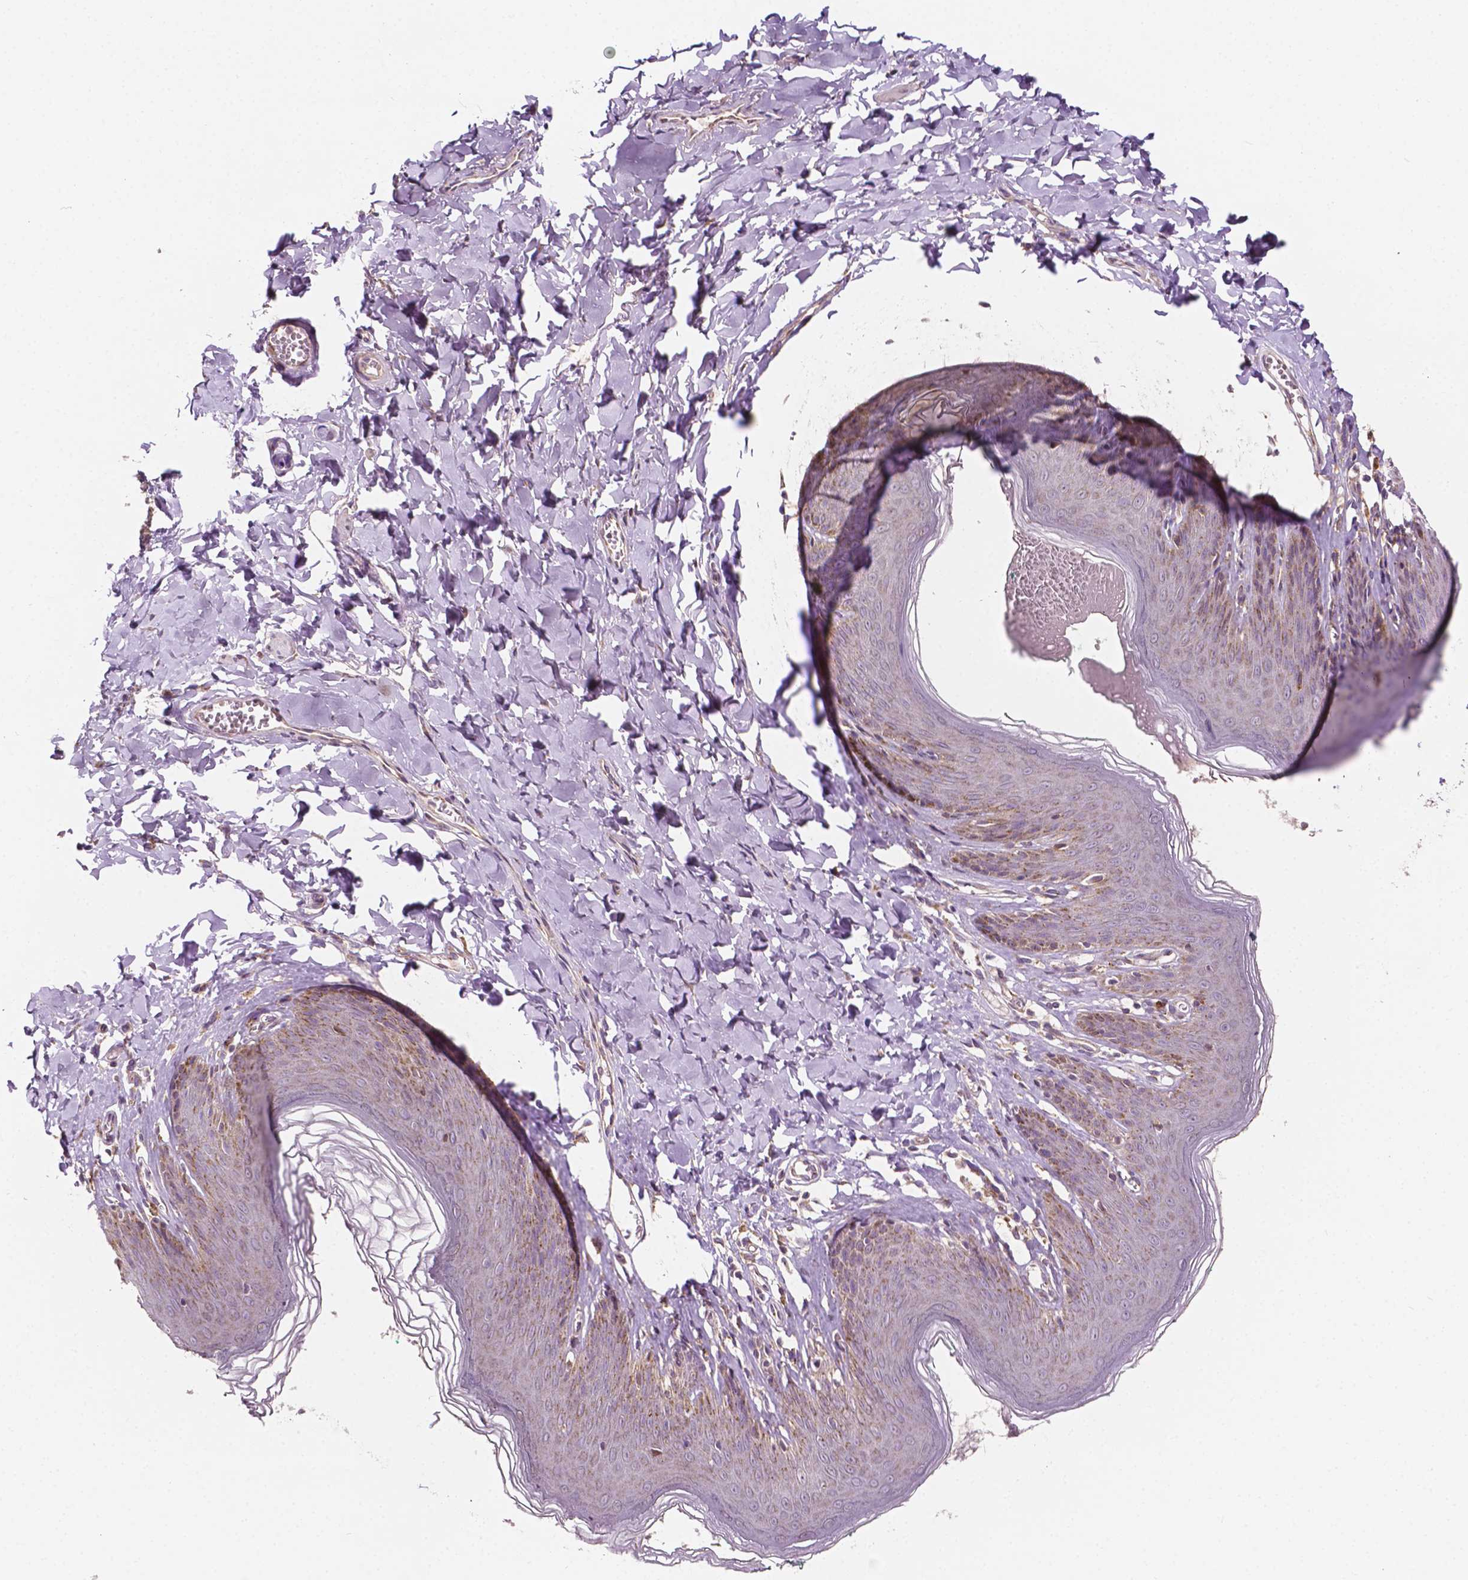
{"staining": {"intensity": "moderate", "quantity": "25%-75%", "location": "cytoplasmic/membranous"}, "tissue": "skin", "cell_type": "Epidermal cells", "image_type": "normal", "snomed": [{"axis": "morphology", "description": "Normal tissue, NOS"}, {"axis": "topography", "description": "Vulva"}, {"axis": "topography", "description": "Peripheral nerve tissue"}], "caption": "Skin stained with immunohistochemistry (IHC) demonstrates moderate cytoplasmic/membranous positivity in approximately 25%-75% of epidermal cells. Immunohistochemistry stains the protein of interest in brown and the nuclei are stained blue.", "gene": "EBAG9", "patient": {"sex": "female", "age": 66}}